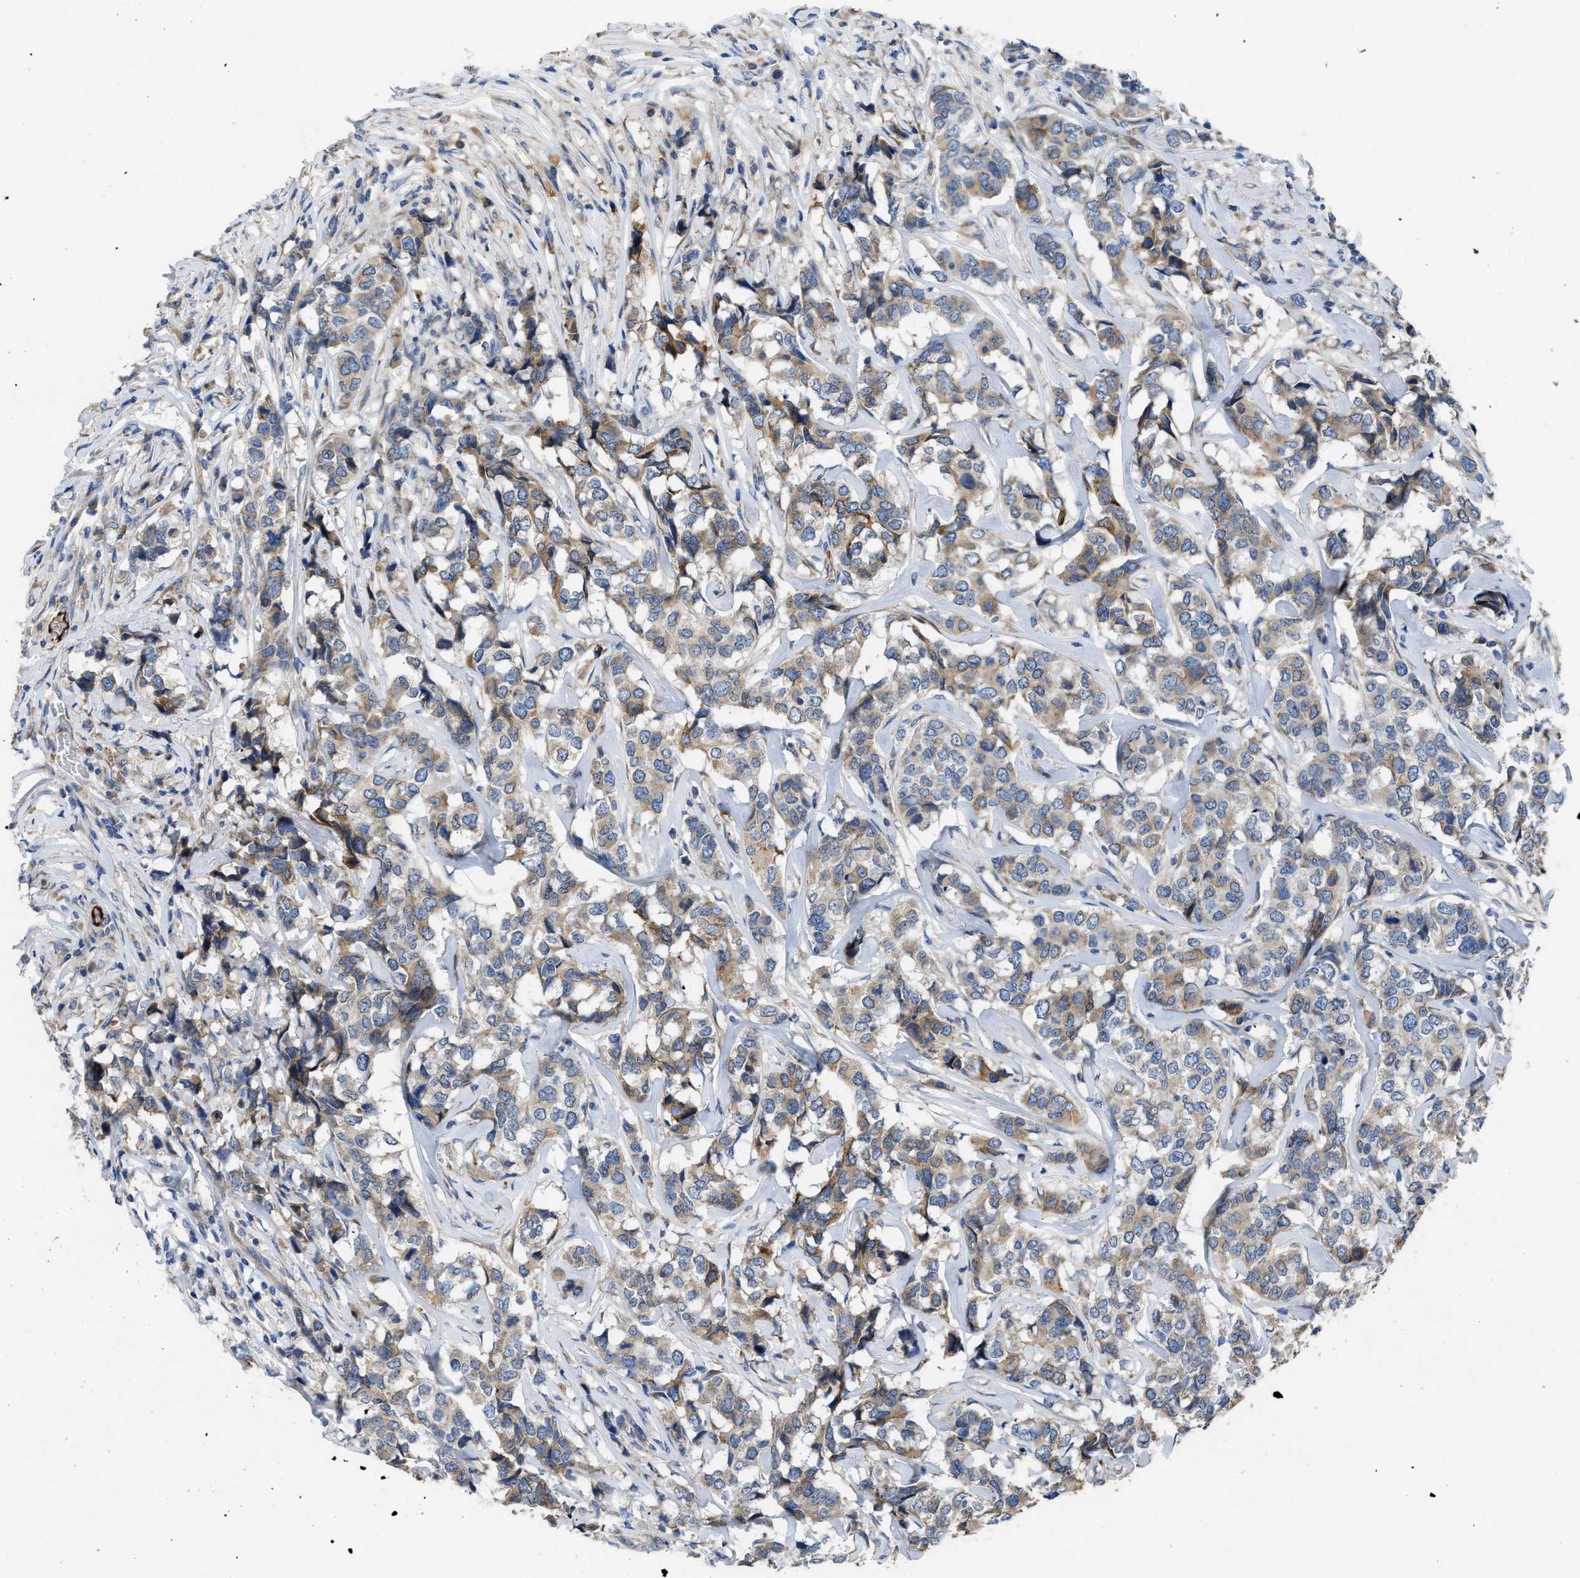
{"staining": {"intensity": "moderate", "quantity": ">75%", "location": "cytoplasmic/membranous"}, "tissue": "breast cancer", "cell_type": "Tumor cells", "image_type": "cancer", "snomed": [{"axis": "morphology", "description": "Lobular carcinoma"}, {"axis": "topography", "description": "Breast"}], "caption": "IHC histopathology image of breast lobular carcinoma stained for a protein (brown), which reveals medium levels of moderate cytoplasmic/membranous staining in about >75% of tumor cells.", "gene": "GGCX", "patient": {"sex": "female", "age": 59}}